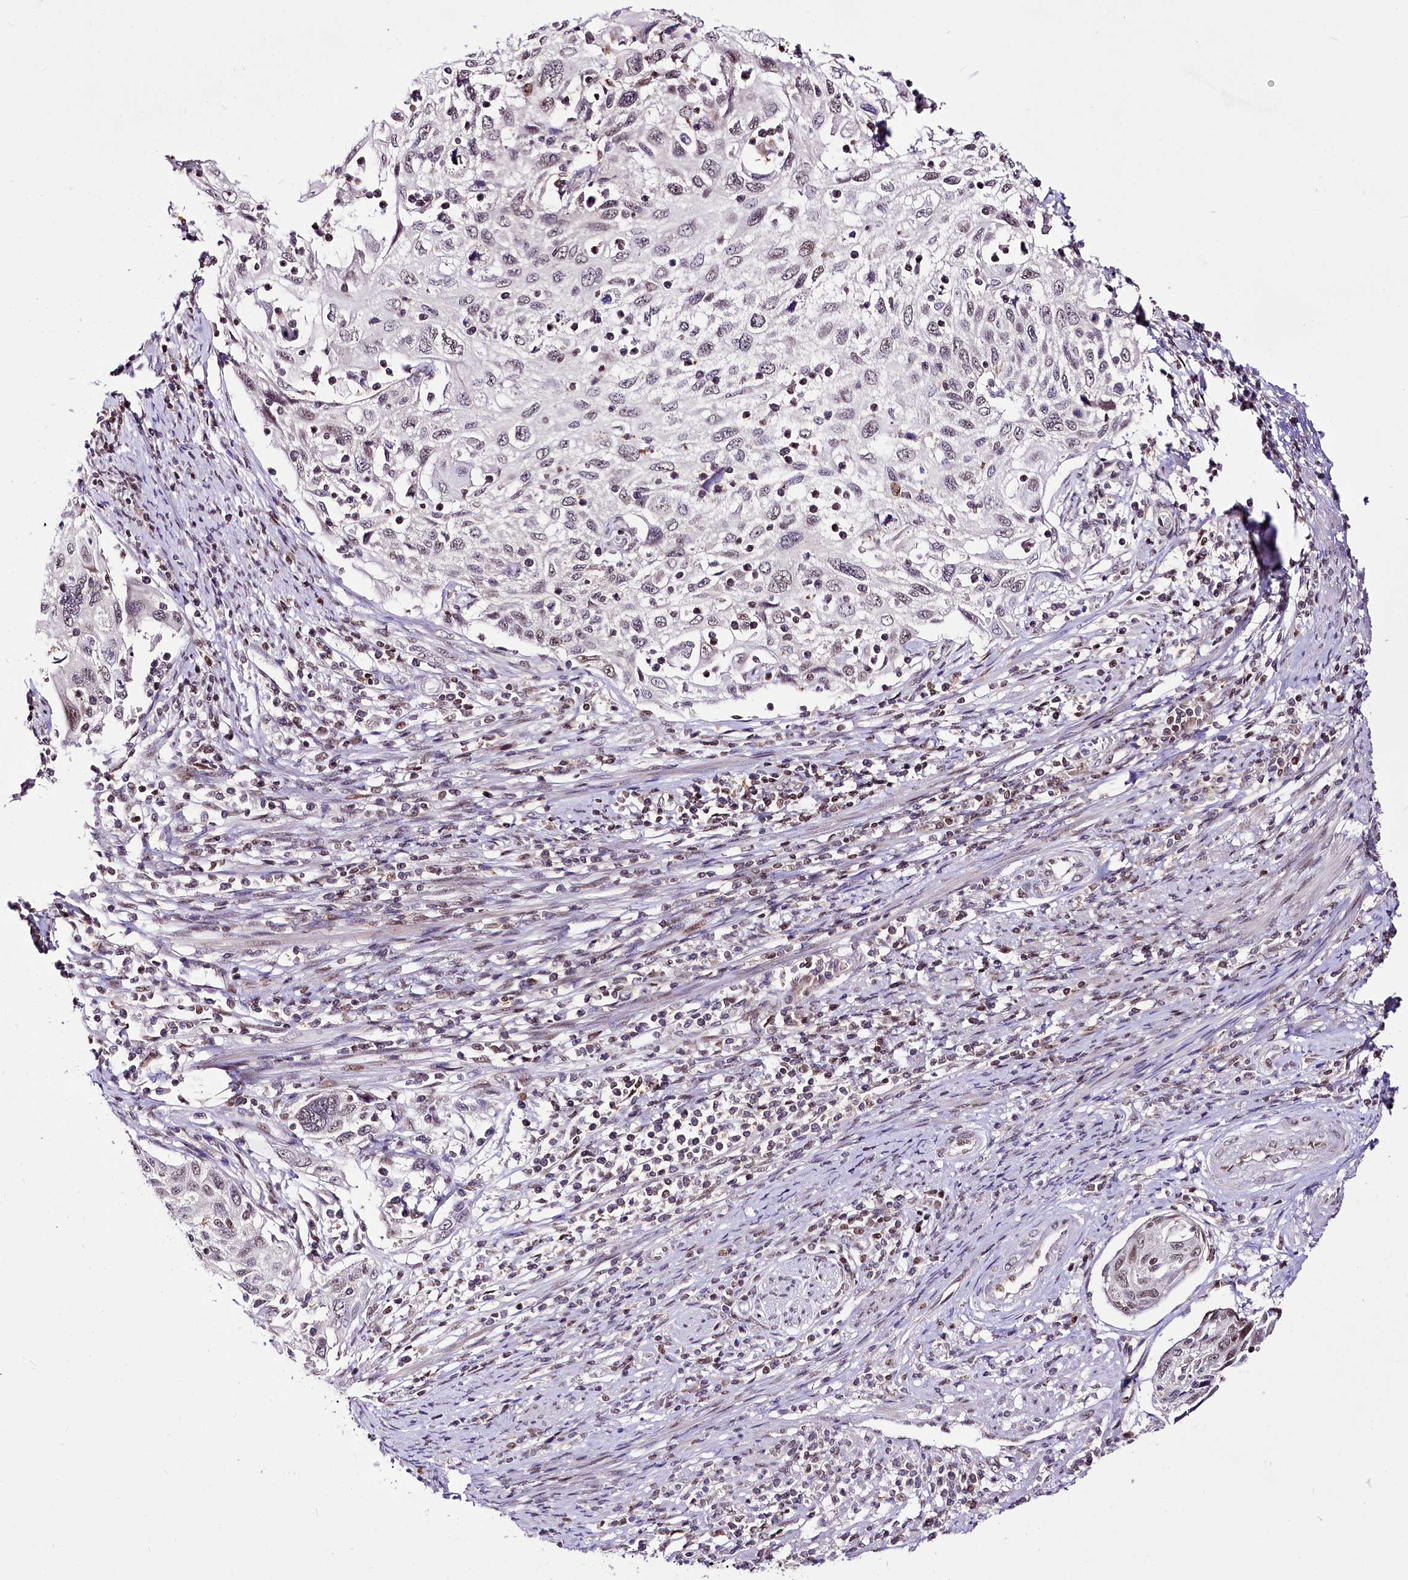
{"staining": {"intensity": "weak", "quantity": "<25%", "location": "nuclear"}, "tissue": "cervical cancer", "cell_type": "Tumor cells", "image_type": "cancer", "snomed": [{"axis": "morphology", "description": "Squamous cell carcinoma, NOS"}, {"axis": "topography", "description": "Cervix"}], "caption": "Image shows no protein expression in tumor cells of cervical cancer tissue.", "gene": "POLA2", "patient": {"sex": "female", "age": 70}}